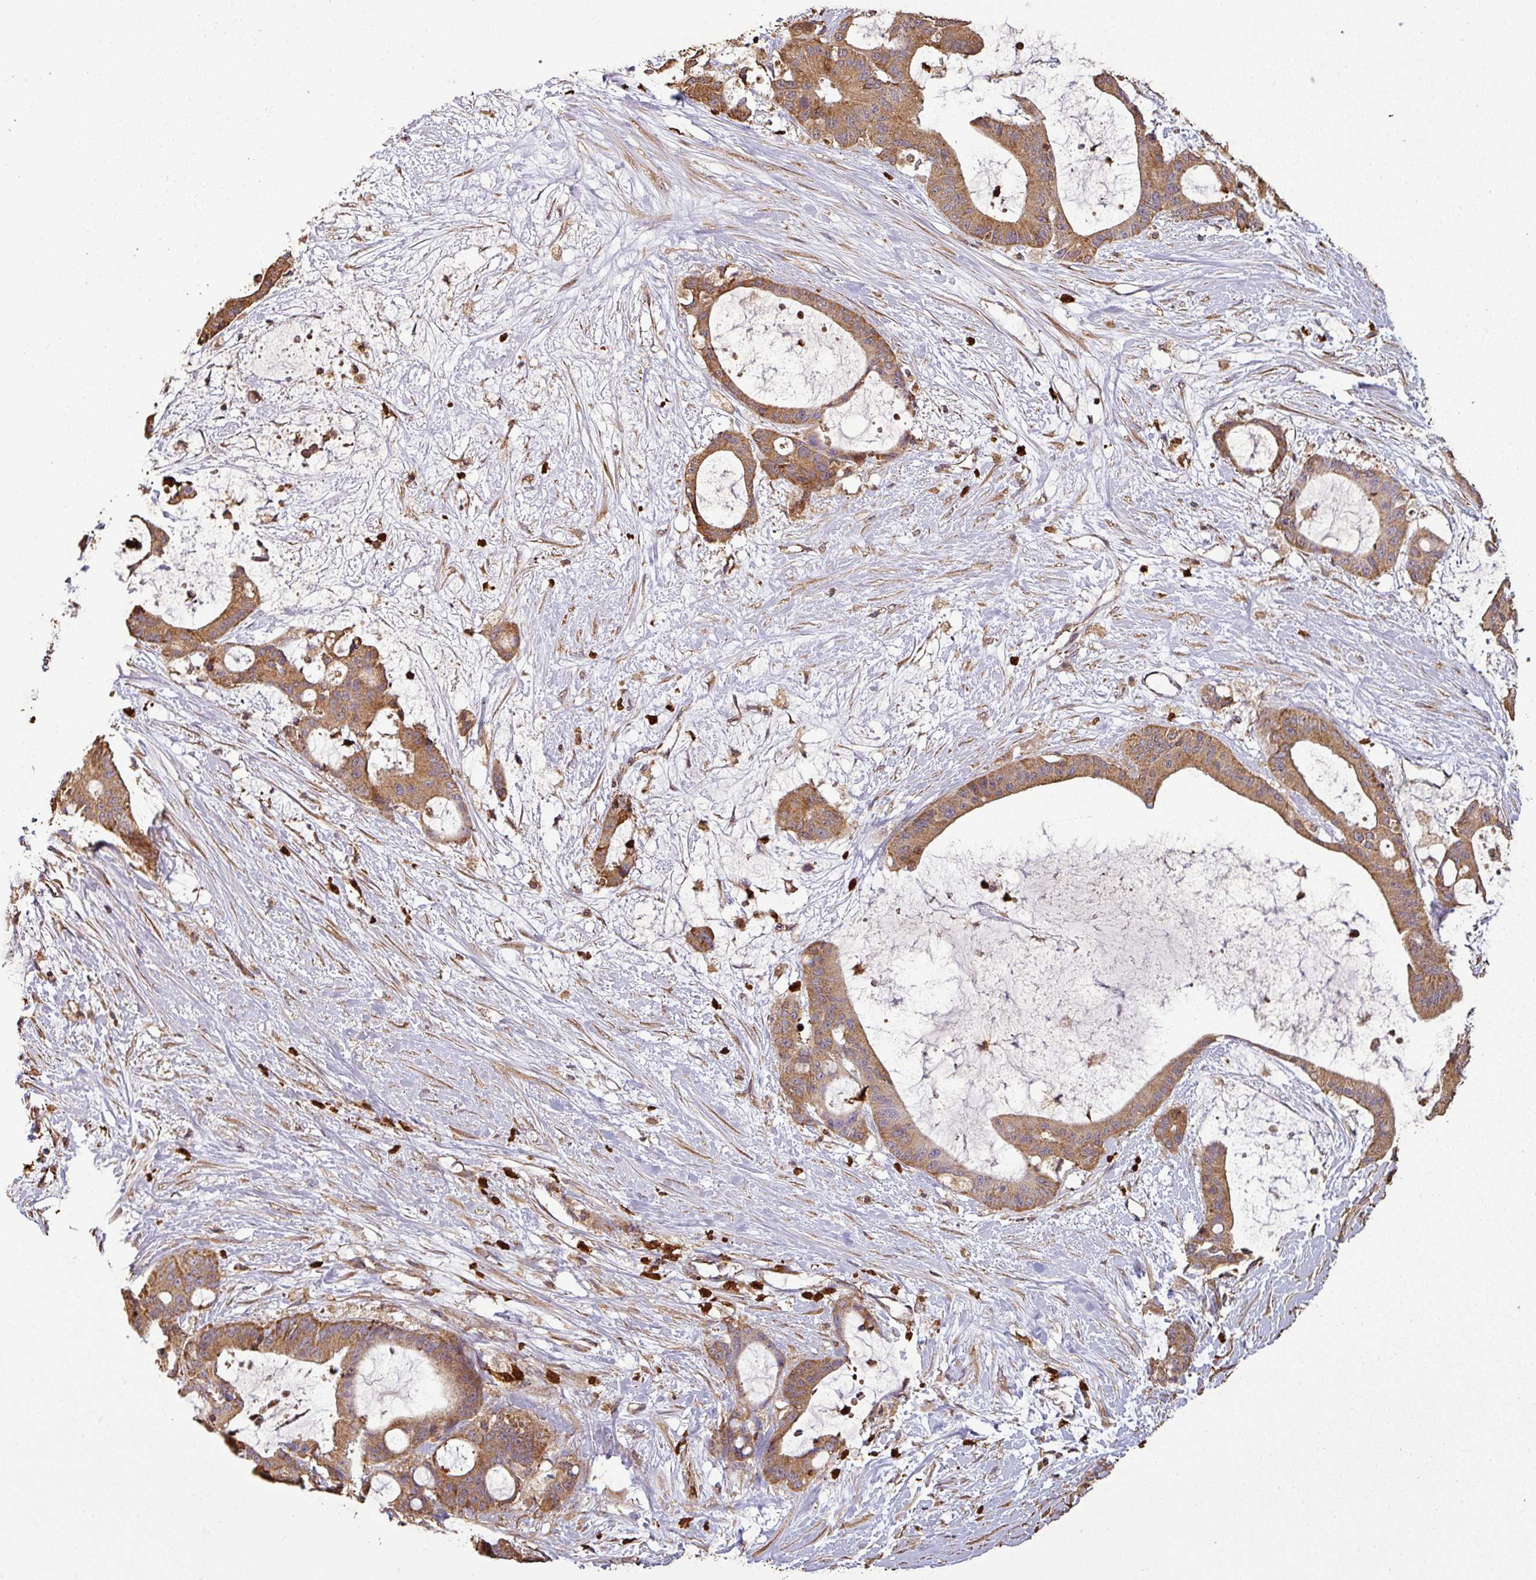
{"staining": {"intensity": "moderate", "quantity": ">75%", "location": "cytoplasmic/membranous"}, "tissue": "liver cancer", "cell_type": "Tumor cells", "image_type": "cancer", "snomed": [{"axis": "morphology", "description": "Normal tissue, NOS"}, {"axis": "morphology", "description": "Cholangiocarcinoma"}, {"axis": "topography", "description": "Liver"}, {"axis": "topography", "description": "Peripheral nerve tissue"}], "caption": "Cholangiocarcinoma (liver) tissue displays moderate cytoplasmic/membranous positivity in about >75% of tumor cells (IHC, brightfield microscopy, high magnification).", "gene": "PLEKHM1", "patient": {"sex": "female", "age": 73}}